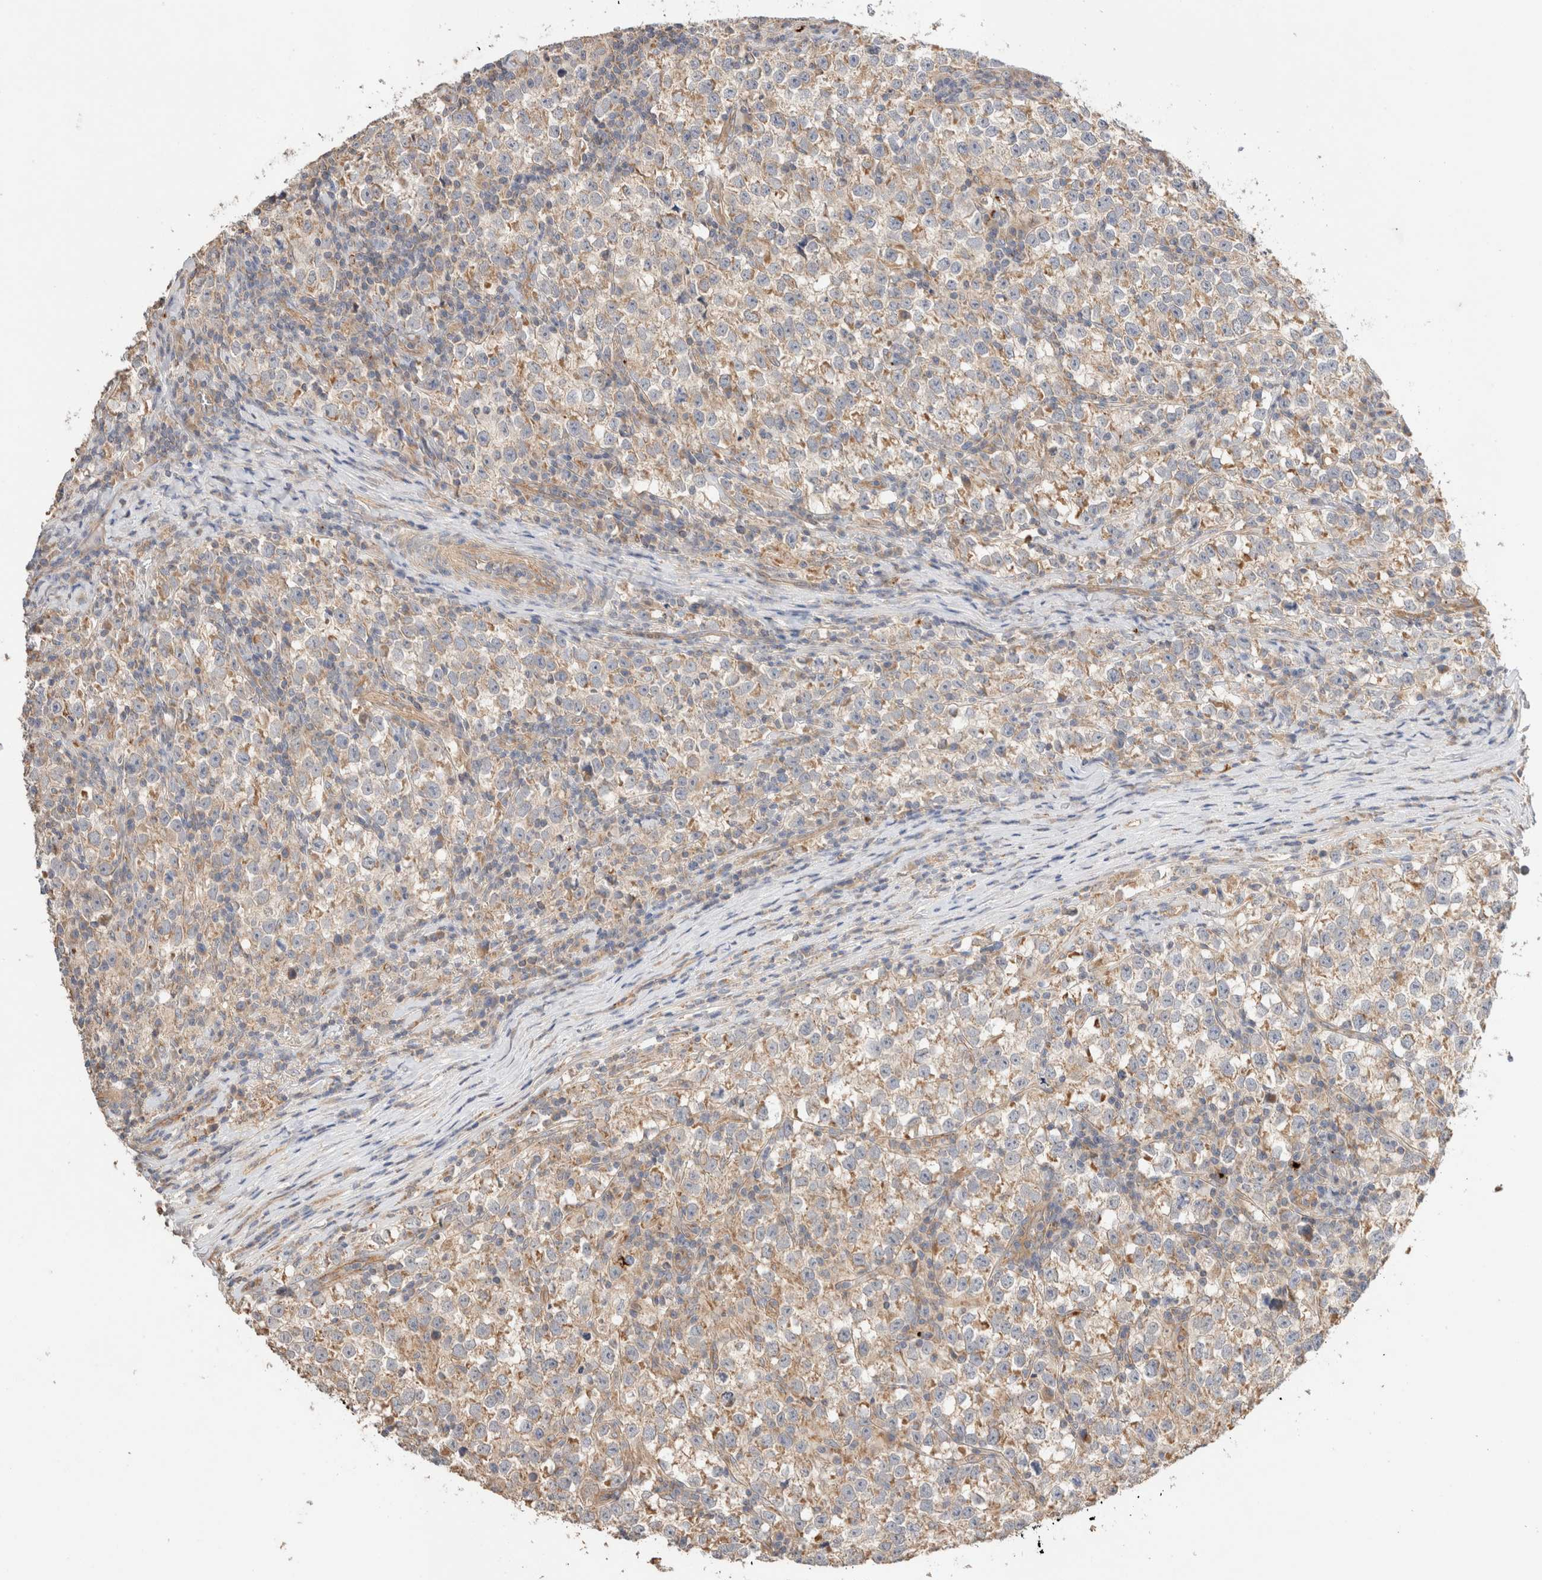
{"staining": {"intensity": "weak", "quantity": ">75%", "location": "cytoplasmic/membranous"}, "tissue": "testis cancer", "cell_type": "Tumor cells", "image_type": "cancer", "snomed": [{"axis": "morphology", "description": "Normal tissue, NOS"}, {"axis": "morphology", "description": "Seminoma, NOS"}, {"axis": "topography", "description": "Testis"}], "caption": "Immunohistochemical staining of seminoma (testis) reveals low levels of weak cytoplasmic/membranous expression in approximately >75% of tumor cells. (IHC, brightfield microscopy, high magnification).", "gene": "B3GNTL1", "patient": {"sex": "male", "age": 43}}